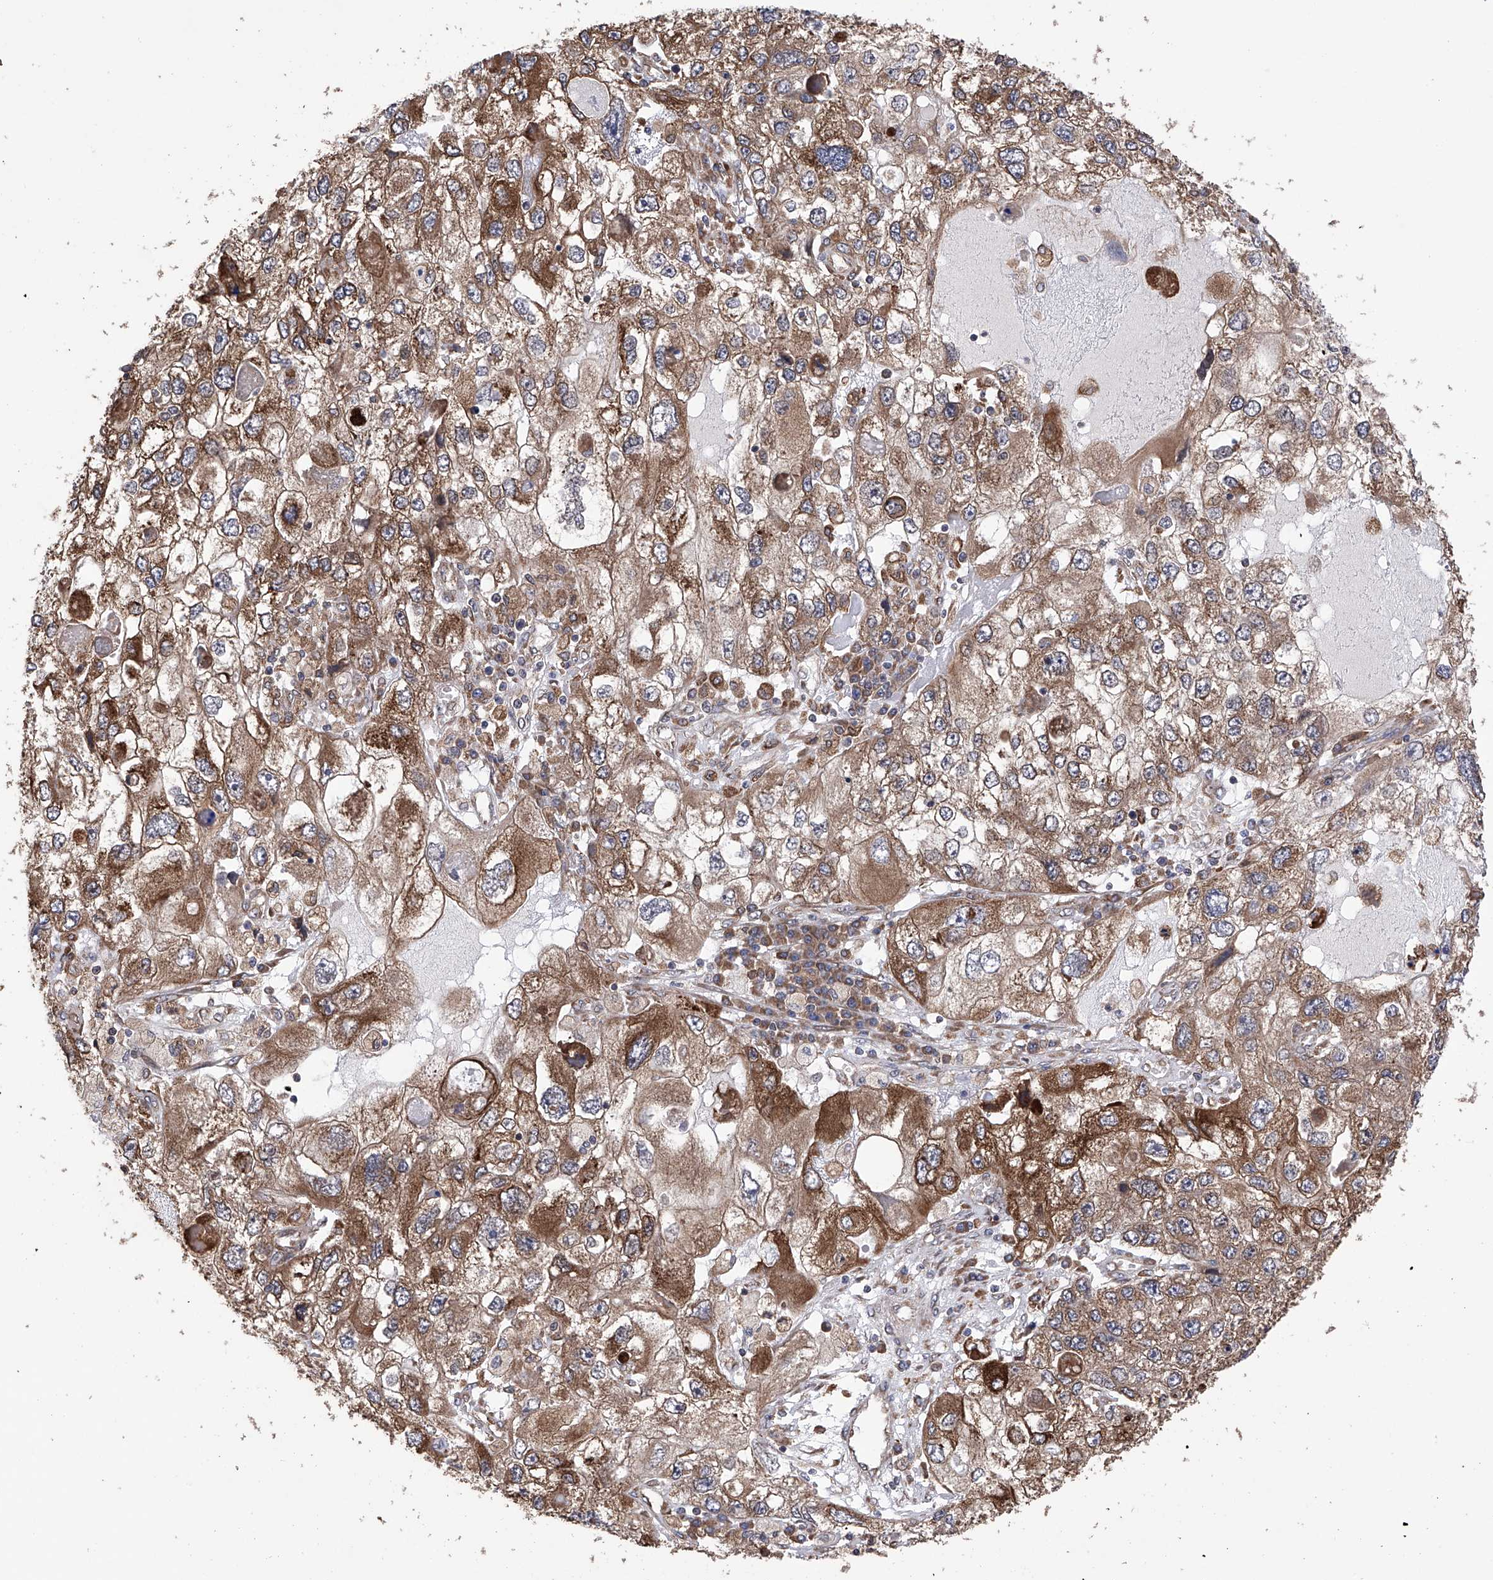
{"staining": {"intensity": "moderate", "quantity": ">75%", "location": "cytoplasmic/membranous"}, "tissue": "endometrial cancer", "cell_type": "Tumor cells", "image_type": "cancer", "snomed": [{"axis": "morphology", "description": "Adenocarcinoma, NOS"}, {"axis": "topography", "description": "Endometrium"}], "caption": "Protein analysis of endometrial adenocarcinoma tissue reveals moderate cytoplasmic/membranous expression in approximately >75% of tumor cells. Ihc stains the protein of interest in brown and the nuclei are stained blue.", "gene": "DNAH8", "patient": {"sex": "female", "age": 49}}